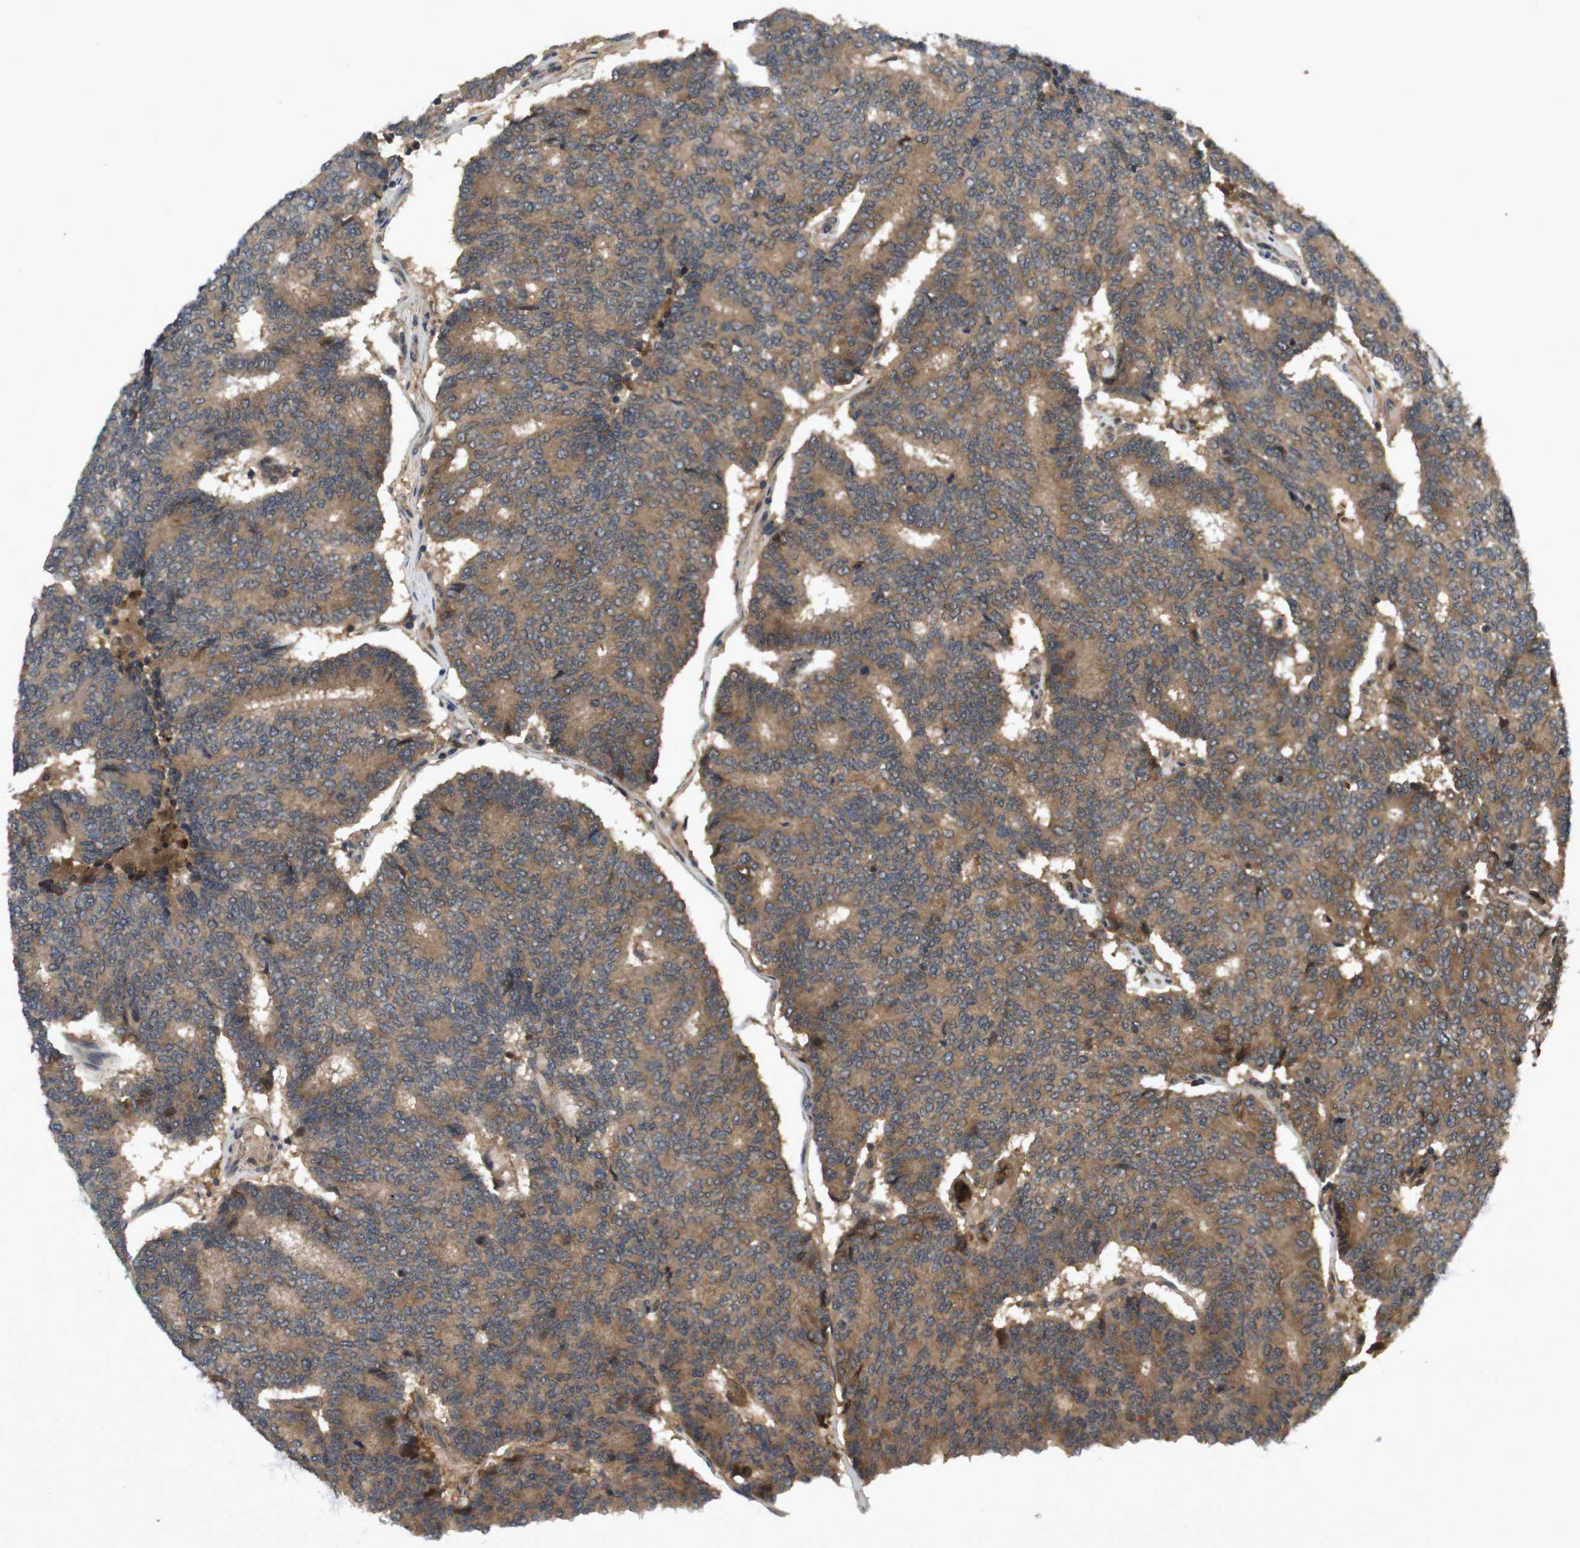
{"staining": {"intensity": "moderate", "quantity": ">75%", "location": "cytoplasmic/membranous"}, "tissue": "prostate cancer", "cell_type": "Tumor cells", "image_type": "cancer", "snomed": [{"axis": "morphology", "description": "Normal tissue, NOS"}, {"axis": "morphology", "description": "Adenocarcinoma, High grade"}, {"axis": "topography", "description": "Prostate"}, {"axis": "topography", "description": "Seminal veicle"}], "caption": "Immunohistochemical staining of prostate cancer reveals medium levels of moderate cytoplasmic/membranous staining in approximately >75% of tumor cells. (DAB IHC with brightfield microscopy, high magnification).", "gene": "NFKBIE", "patient": {"sex": "male", "age": 55}}